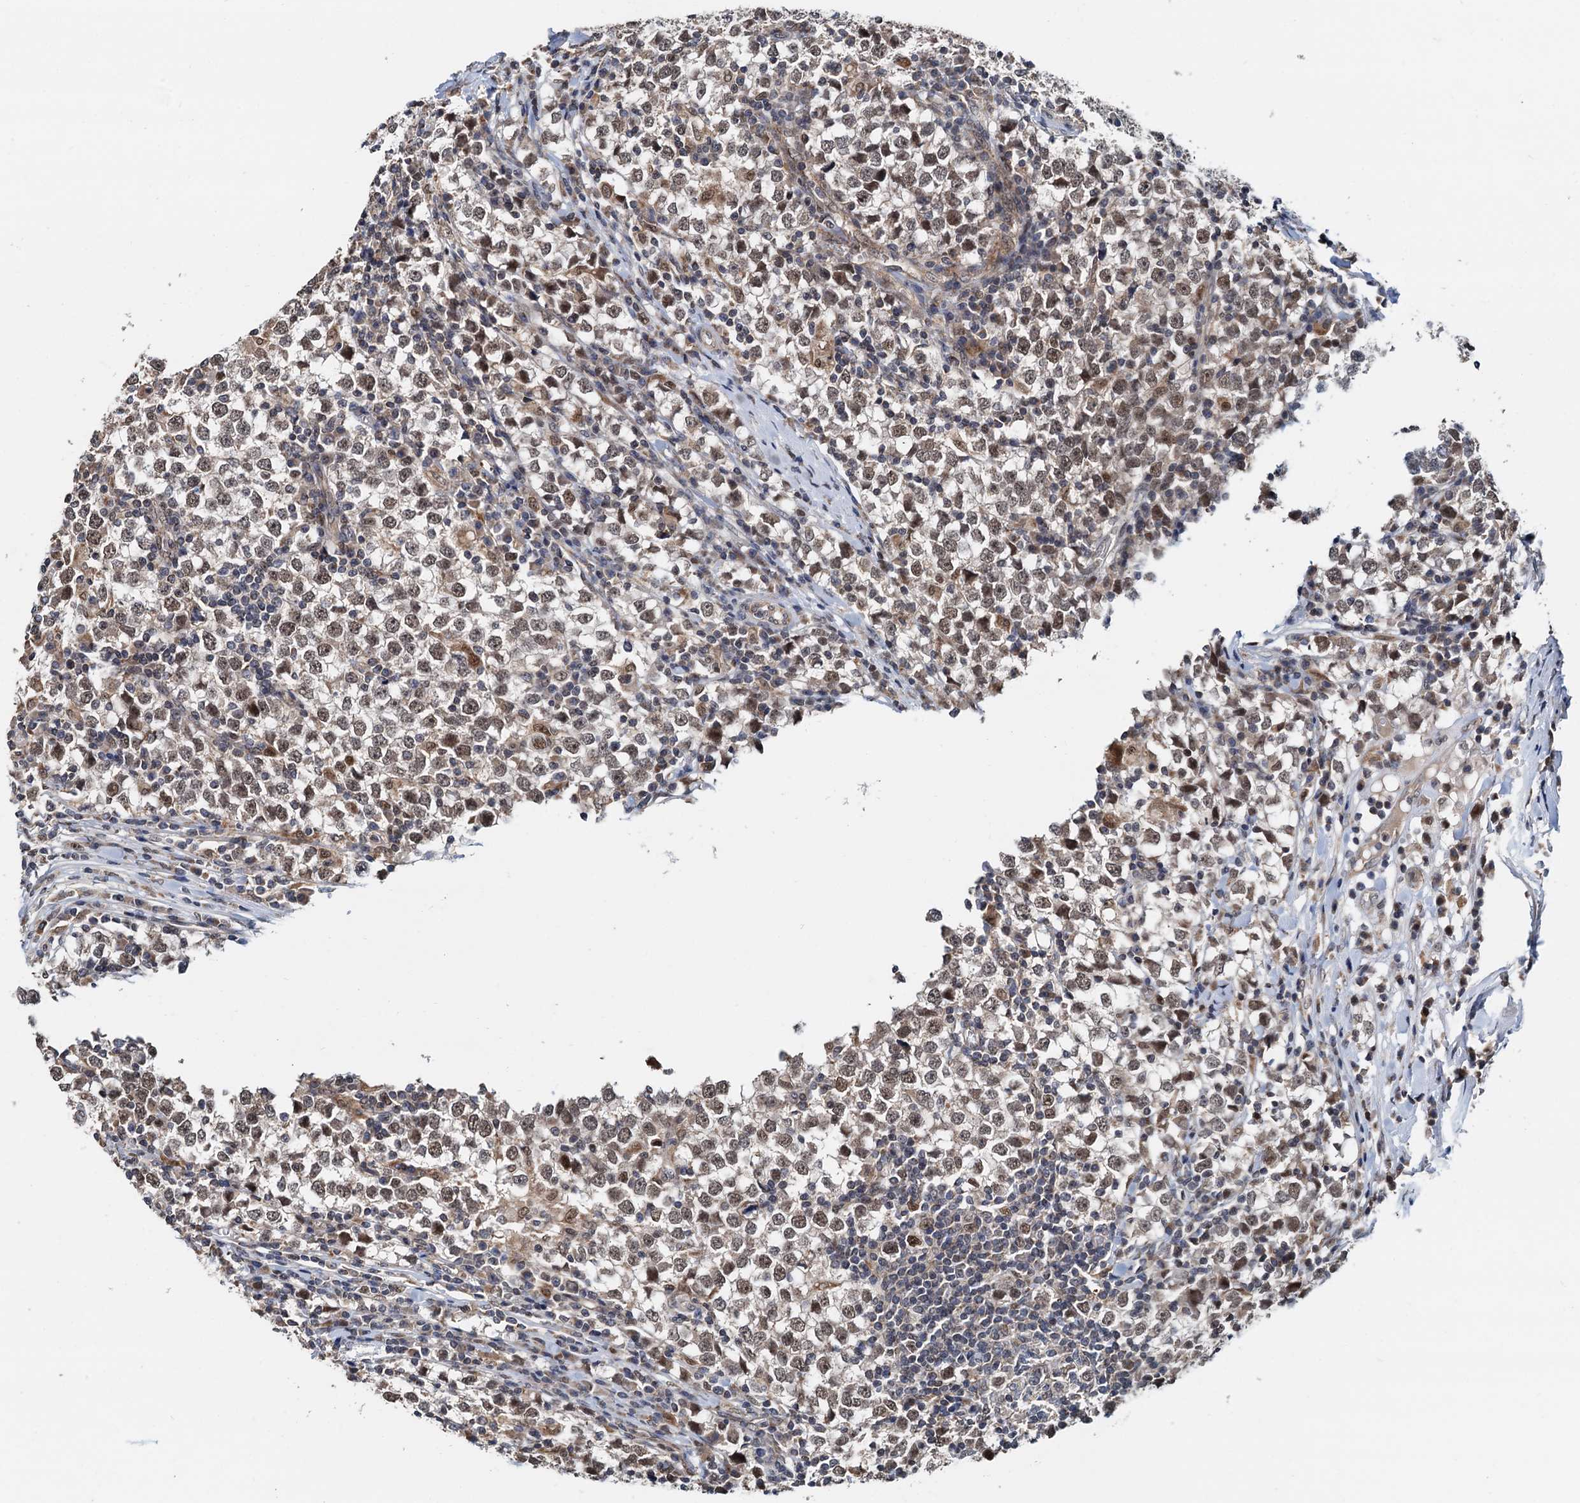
{"staining": {"intensity": "weak", "quantity": ">75%", "location": "cytoplasmic/membranous,nuclear"}, "tissue": "testis cancer", "cell_type": "Tumor cells", "image_type": "cancer", "snomed": [{"axis": "morphology", "description": "Seminoma, NOS"}, {"axis": "topography", "description": "Testis"}], "caption": "A brown stain labels weak cytoplasmic/membranous and nuclear positivity of a protein in human testis cancer (seminoma) tumor cells.", "gene": "MCMBP", "patient": {"sex": "male", "age": 65}}